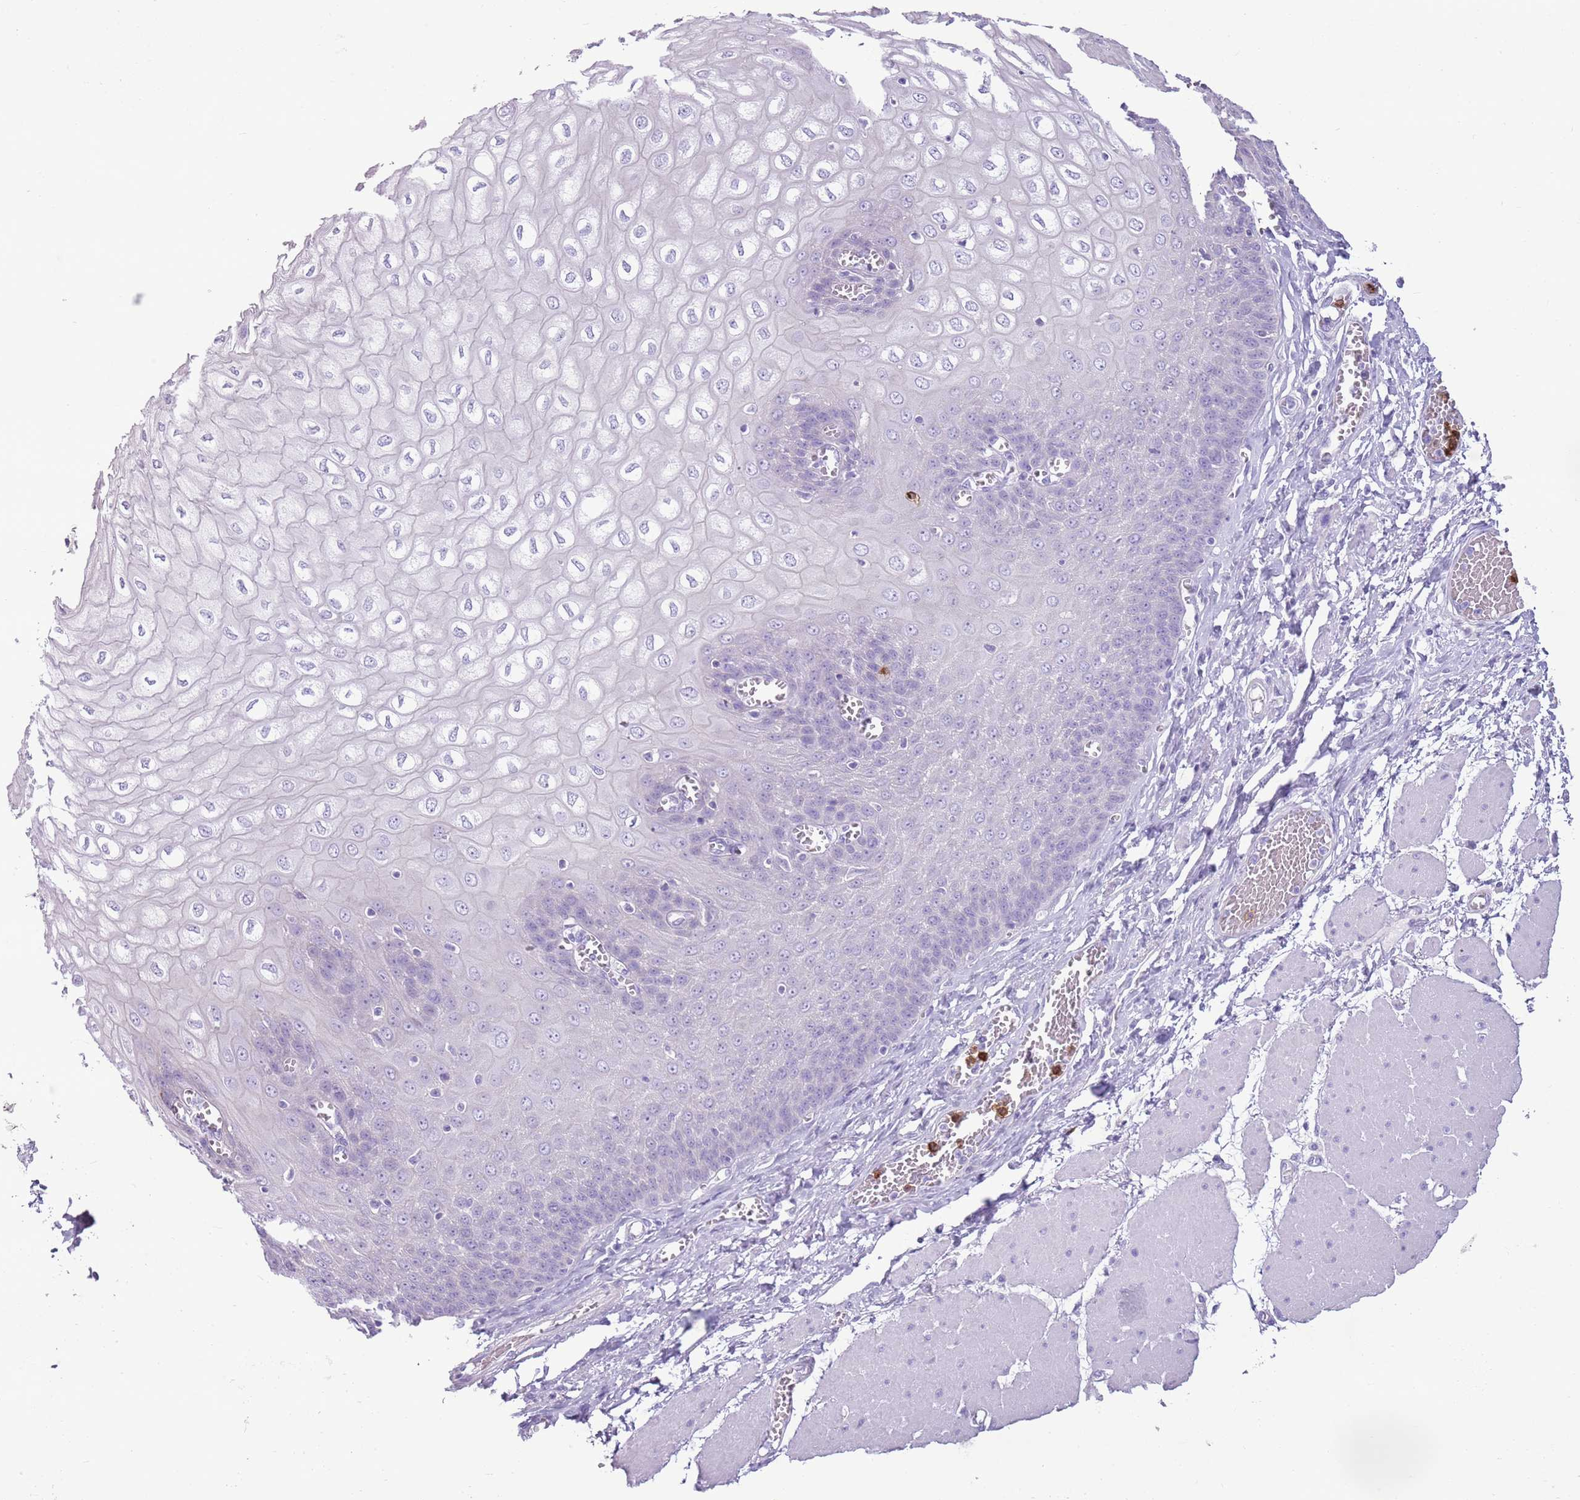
{"staining": {"intensity": "negative", "quantity": "none", "location": "none"}, "tissue": "esophagus", "cell_type": "Squamous epithelial cells", "image_type": "normal", "snomed": [{"axis": "morphology", "description": "Normal tissue, NOS"}, {"axis": "topography", "description": "Esophagus"}], "caption": "Immunohistochemical staining of normal esophagus demonstrates no significant positivity in squamous epithelial cells.", "gene": "CD177", "patient": {"sex": "male", "age": 60}}